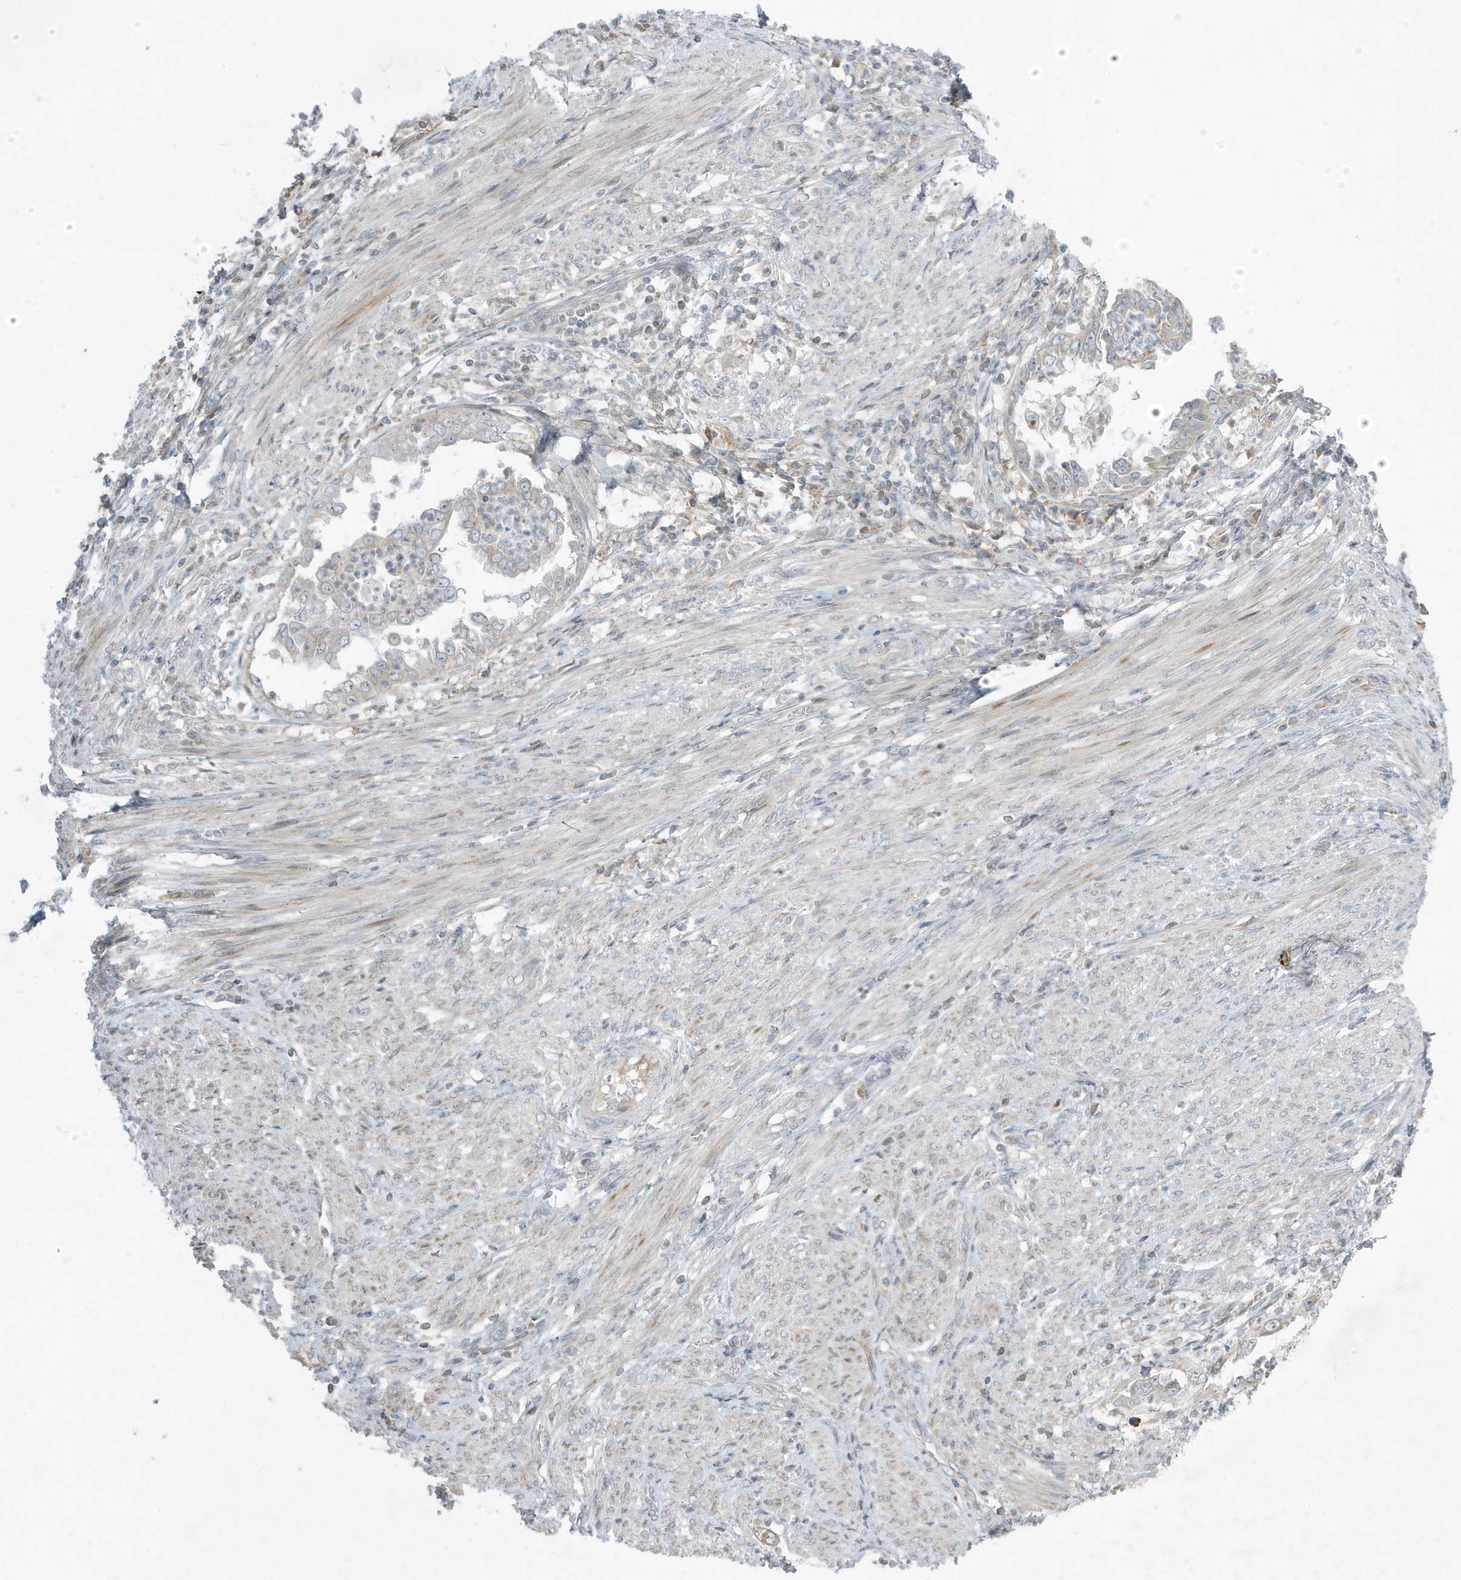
{"staining": {"intensity": "weak", "quantity": "<25%", "location": "cytoplasmic/membranous"}, "tissue": "endometrial cancer", "cell_type": "Tumor cells", "image_type": "cancer", "snomed": [{"axis": "morphology", "description": "Adenocarcinoma, NOS"}, {"axis": "topography", "description": "Endometrium"}], "caption": "Immunohistochemistry image of human adenocarcinoma (endometrial) stained for a protein (brown), which reveals no positivity in tumor cells.", "gene": "FNDC1", "patient": {"sex": "female", "age": 85}}